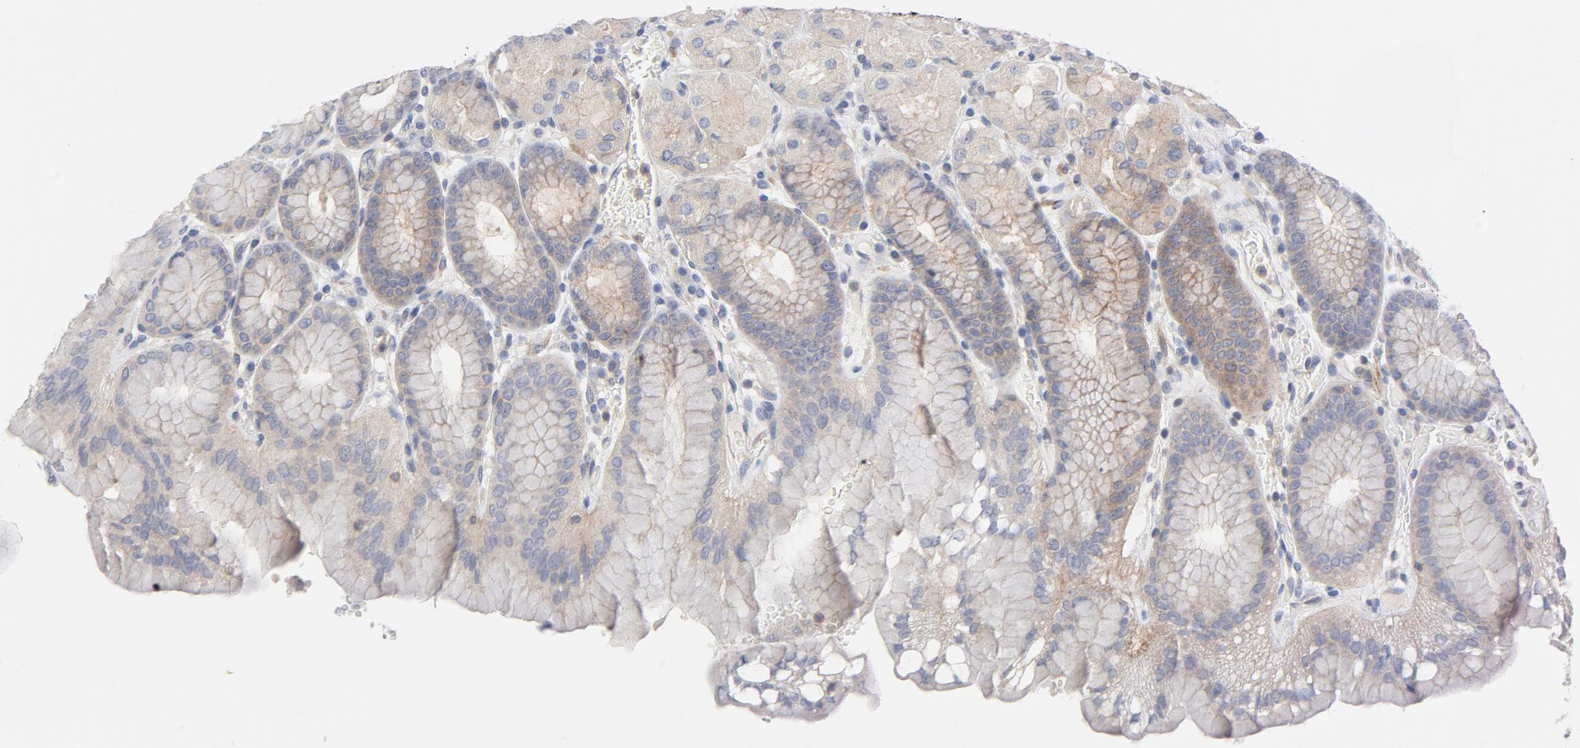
{"staining": {"intensity": "weak", "quantity": ">75%", "location": "cytoplasmic/membranous"}, "tissue": "stomach", "cell_type": "Glandular cells", "image_type": "normal", "snomed": [{"axis": "morphology", "description": "Normal tissue, NOS"}, {"axis": "topography", "description": "Stomach, upper"}, {"axis": "topography", "description": "Stomach"}], "caption": "A histopathology image showing weak cytoplasmic/membranous positivity in approximately >75% of glandular cells in normal stomach, as visualized by brown immunohistochemical staining.", "gene": "ROCK1", "patient": {"sex": "male", "age": 76}}